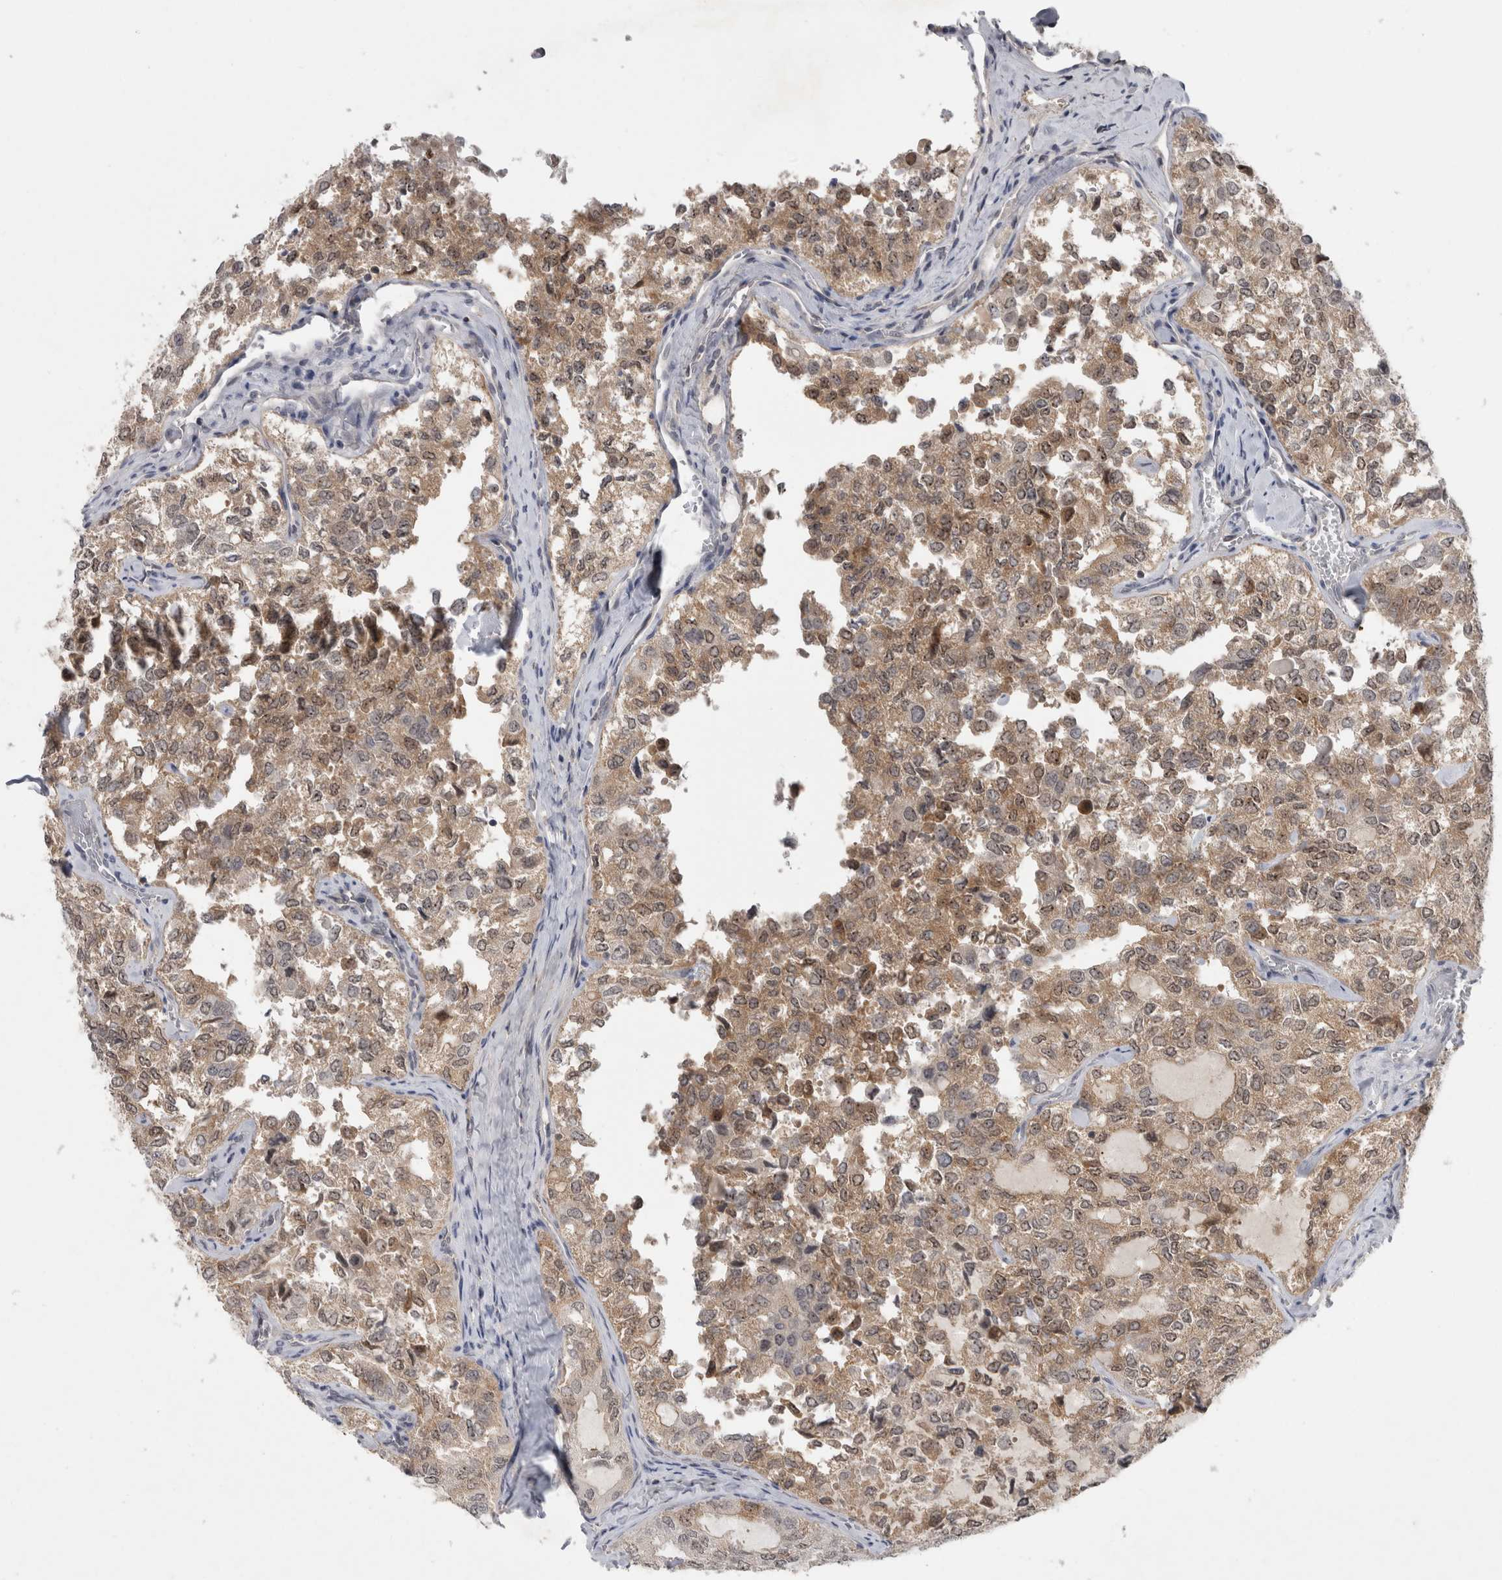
{"staining": {"intensity": "moderate", "quantity": "25%-75%", "location": "cytoplasmic/membranous,nuclear"}, "tissue": "thyroid cancer", "cell_type": "Tumor cells", "image_type": "cancer", "snomed": [{"axis": "morphology", "description": "Follicular adenoma carcinoma, NOS"}, {"axis": "topography", "description": "Thyroid gland"}], "caption": "A photomicrograph of thyroid follicular adenoma carcinoma stained for a protein exhibits moderate cytoplasmic/membranous and nuclear brown staining in tumor cells. The protein of interest is shown in brown color, while the nuclei are stained blue.", "gene": "RBM28", "patient": {"sex": "male", "age": 75}}